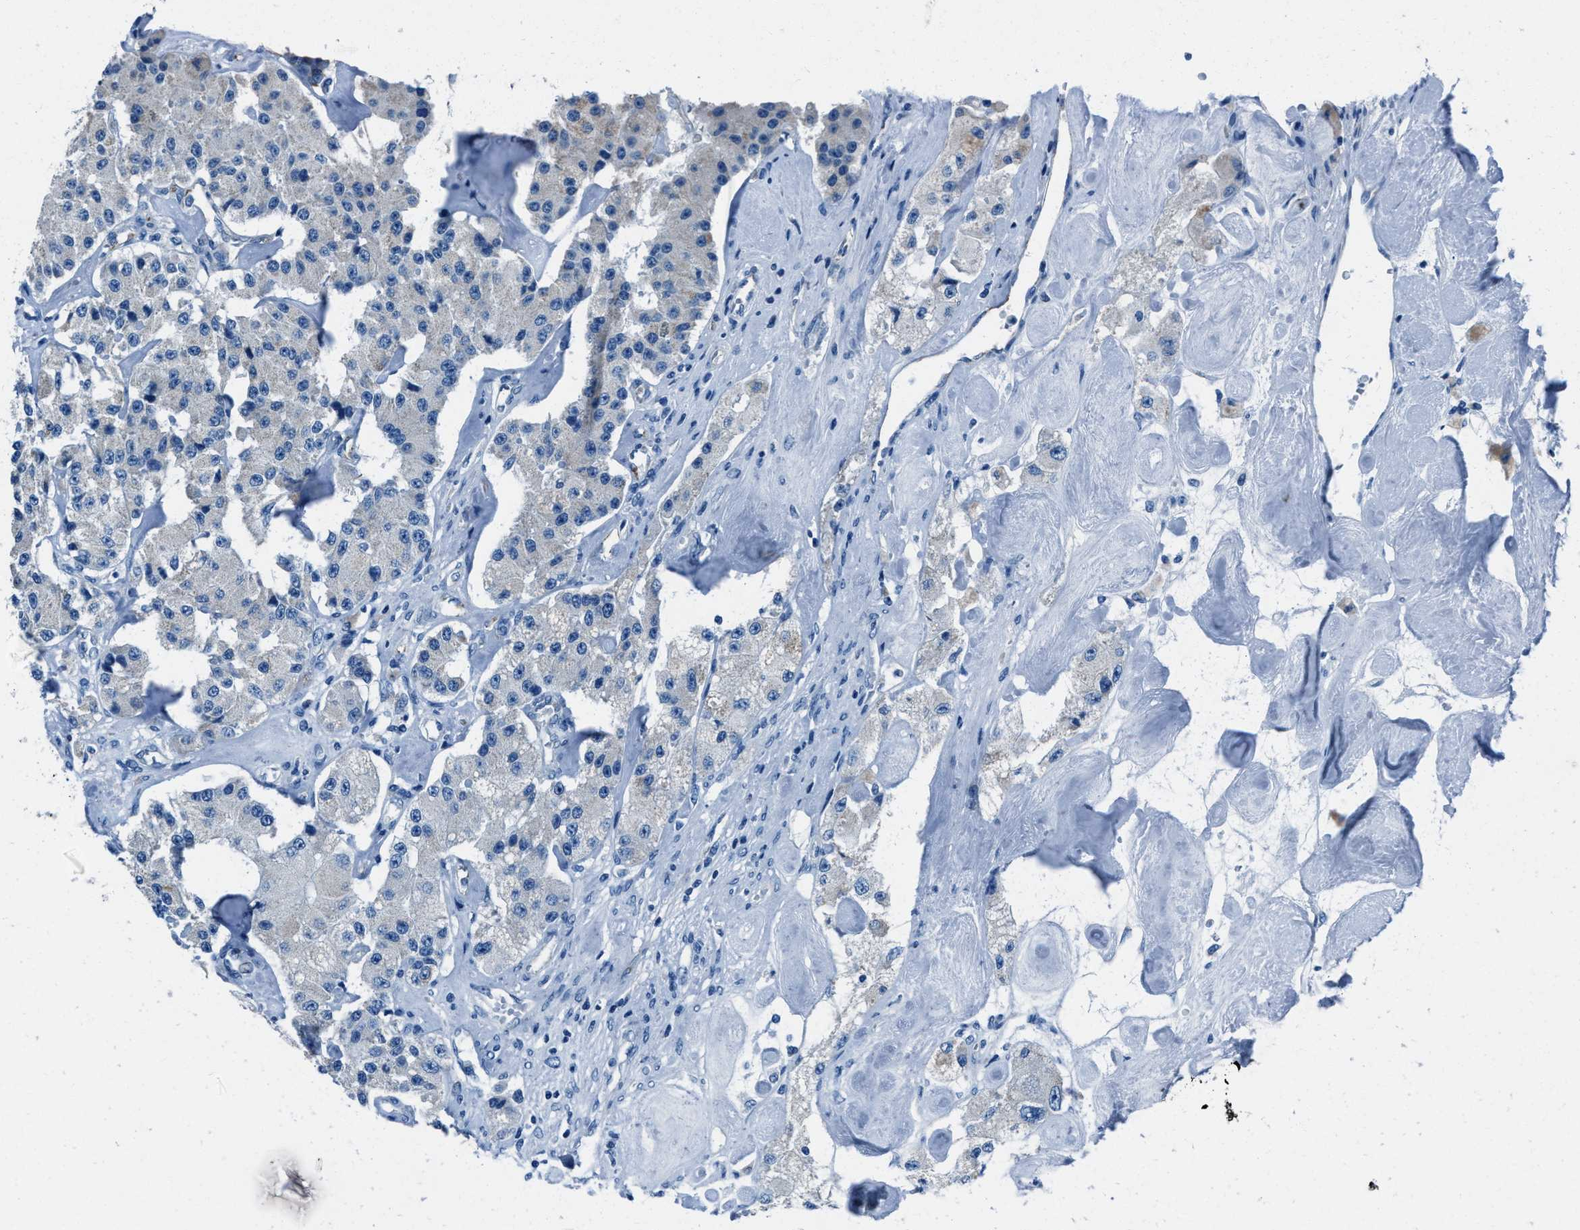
{"staining": {"intensity": "negative", "quantity": "none", "location": "none"}, "tissue": "carcinoid", "cell_type": "Tumor cells", "image_type": "cancer", "snomed": [{"axis": "morphology", "description": "Carcinoid, malignant, NOS"}, {"axis": "topography", "description": "Pancreas"}], "caption": "This photomicrograph is of malignant carcinoid stained with IHC to label a protein in brown with the nuclei are counter-stained blue. There is no staining in tumor cells. (Immunohistochemistry (ihc), brightfield microscopy, high magnification).", "gene": "AMACR", "patient": {"sex": "male", "age": 41}}